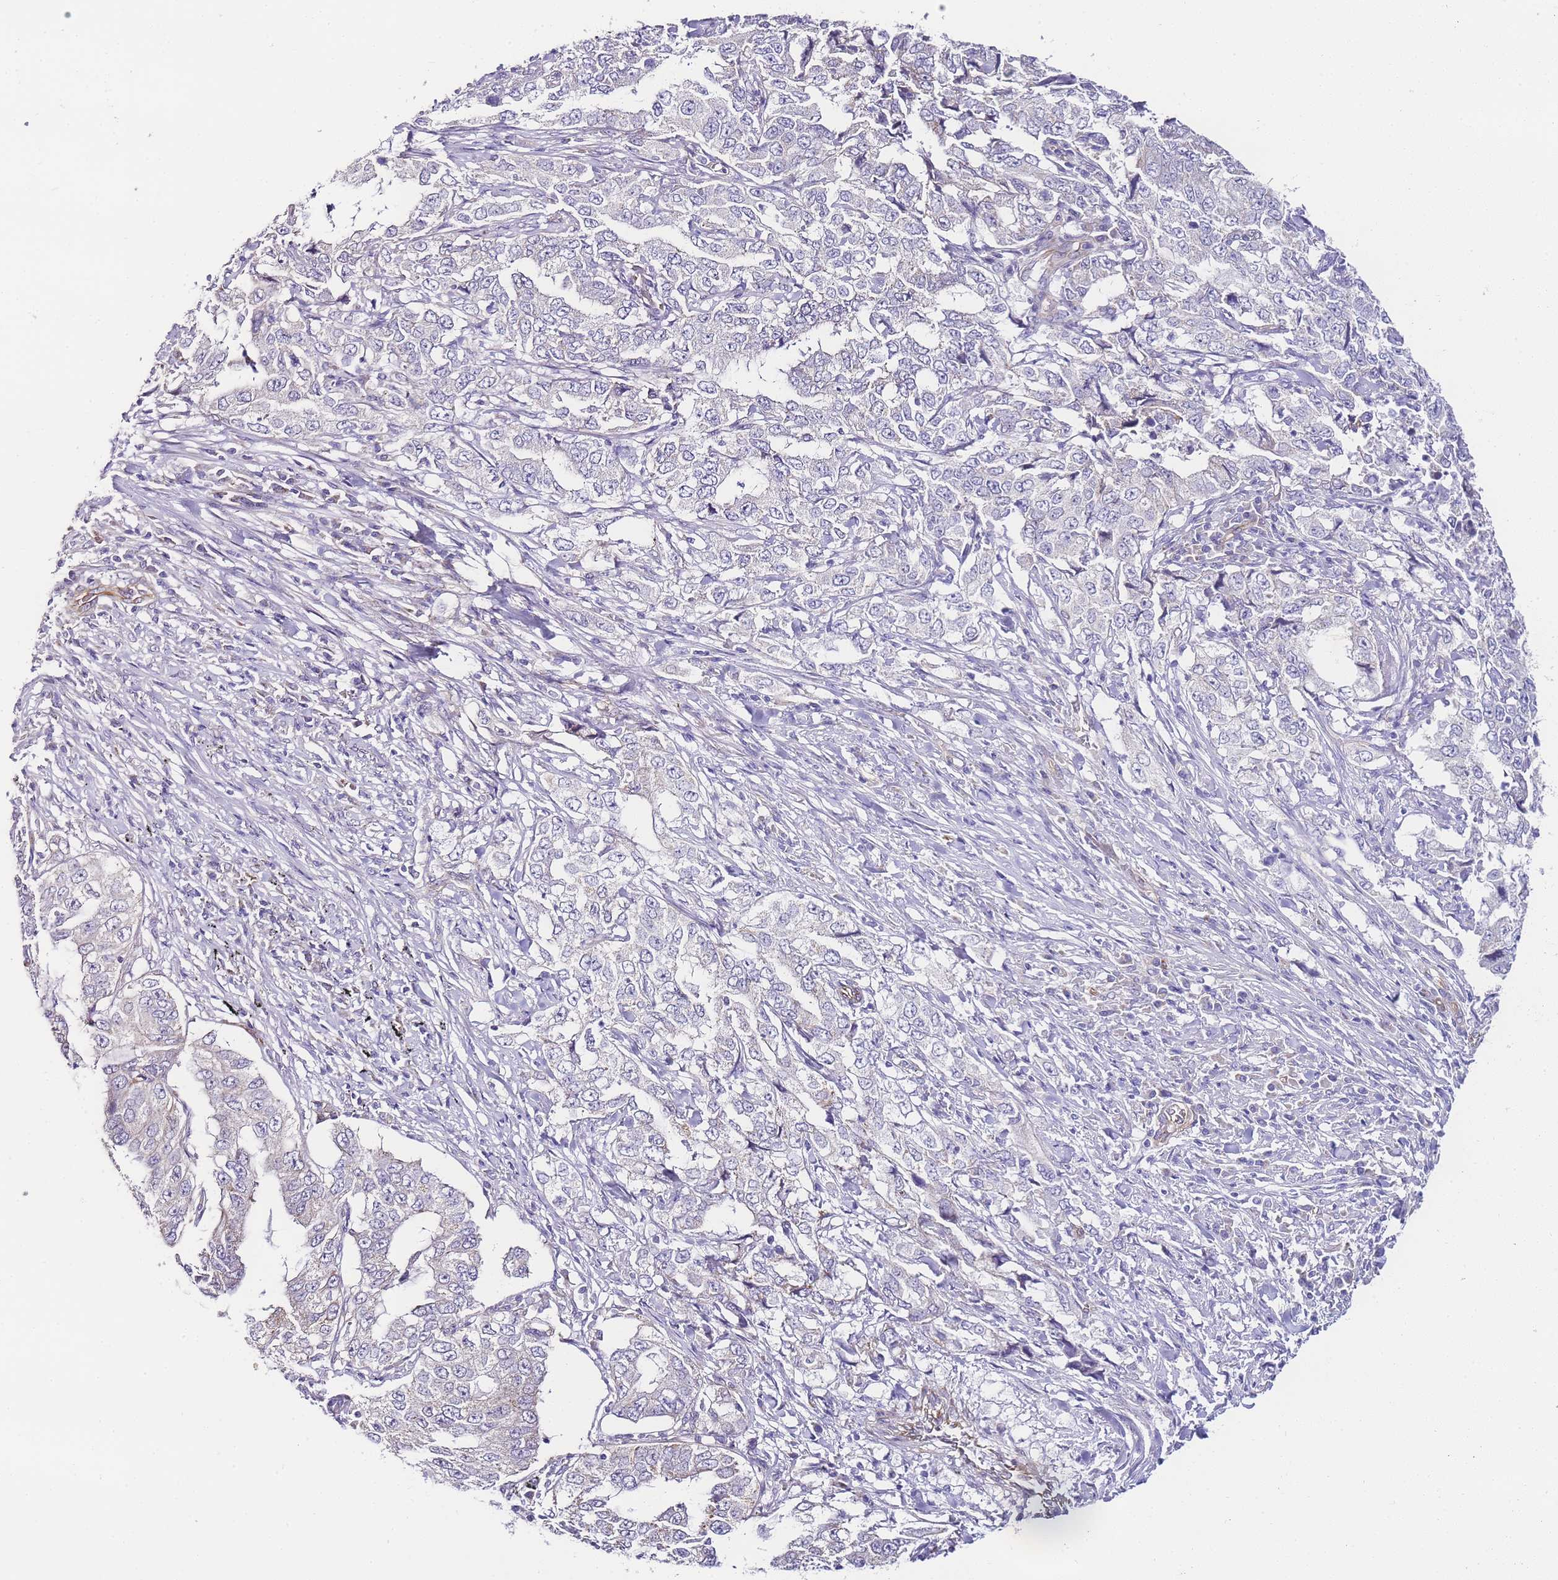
{"staining": {"intensity": "negative", "quantity": "none", "location": "none"}, "tissue": "lung cancer", "cell_type": "Tumor cells", "image_type": "cancer", "snomed": [{"axis": "morphology", "description": "Adenocarcinoma, NOS"}, {"axis": "topography", "description": "Lung"}], "caption": "Immunohistochemical staining of adenocarcinoma (lung) exhibits no significant positivity in tumor cells.", "gene": "PDCD7", "patient": {"sex": "female", "age": 51}}